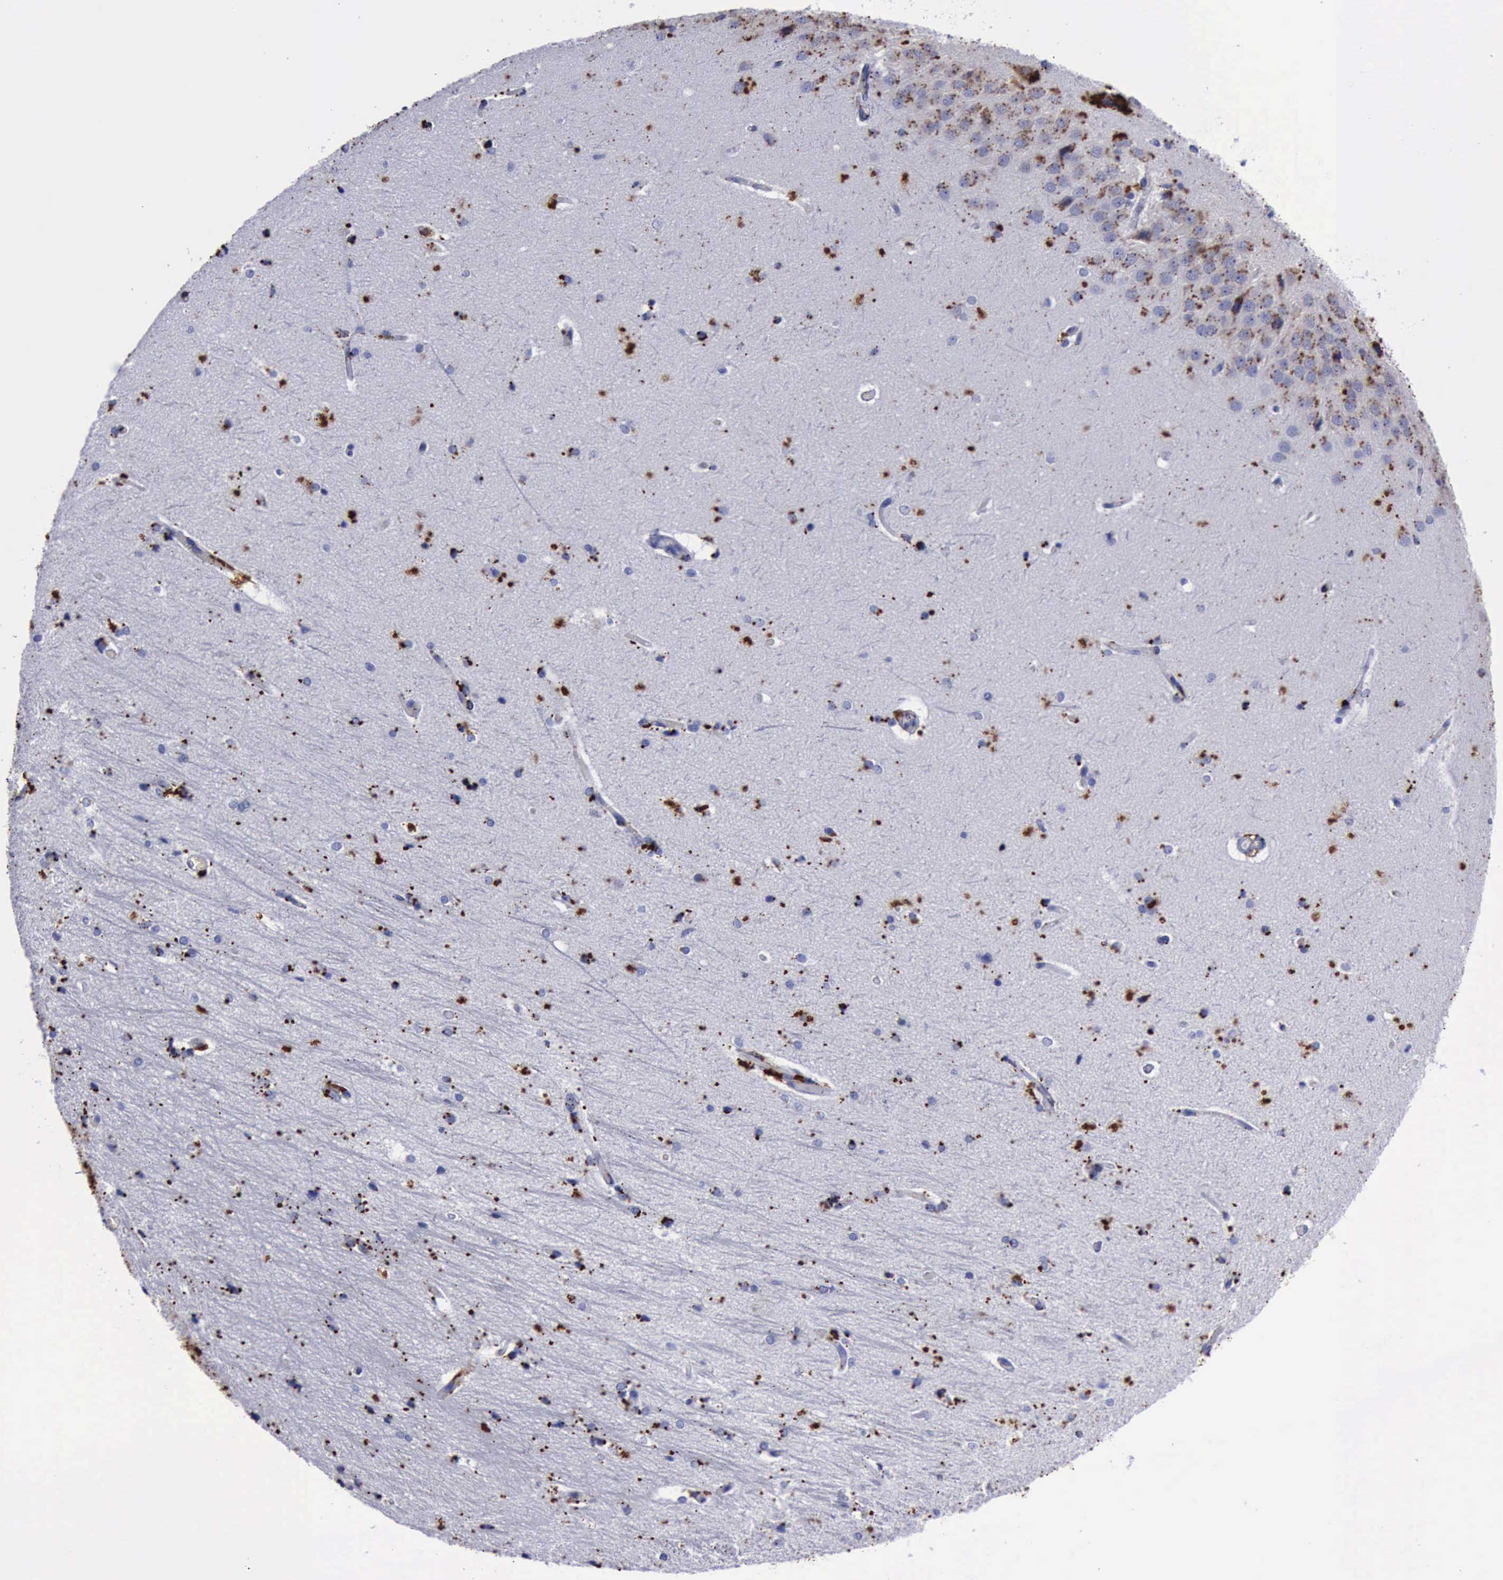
{"staining": {"intensity": "moderate", "quantity": "<25%", "location": "cytoplasmic/membranous"}, "tissue": "hippocampus", "cell_type": "Glial cells", "image_type": "normal", "snomed": [{"axis": "morphology", "description": "Normal tissue, NOS"}, {"axis": "topography", "description": "Hippocampus"}], "caption": "IHC of normal hippocampus exhibits low levels of moderate cytoplasmic/membranous staining in about <25% of glial cells.", "gene": "CTSD", "patient": {"sex": "female", "age": 19}}